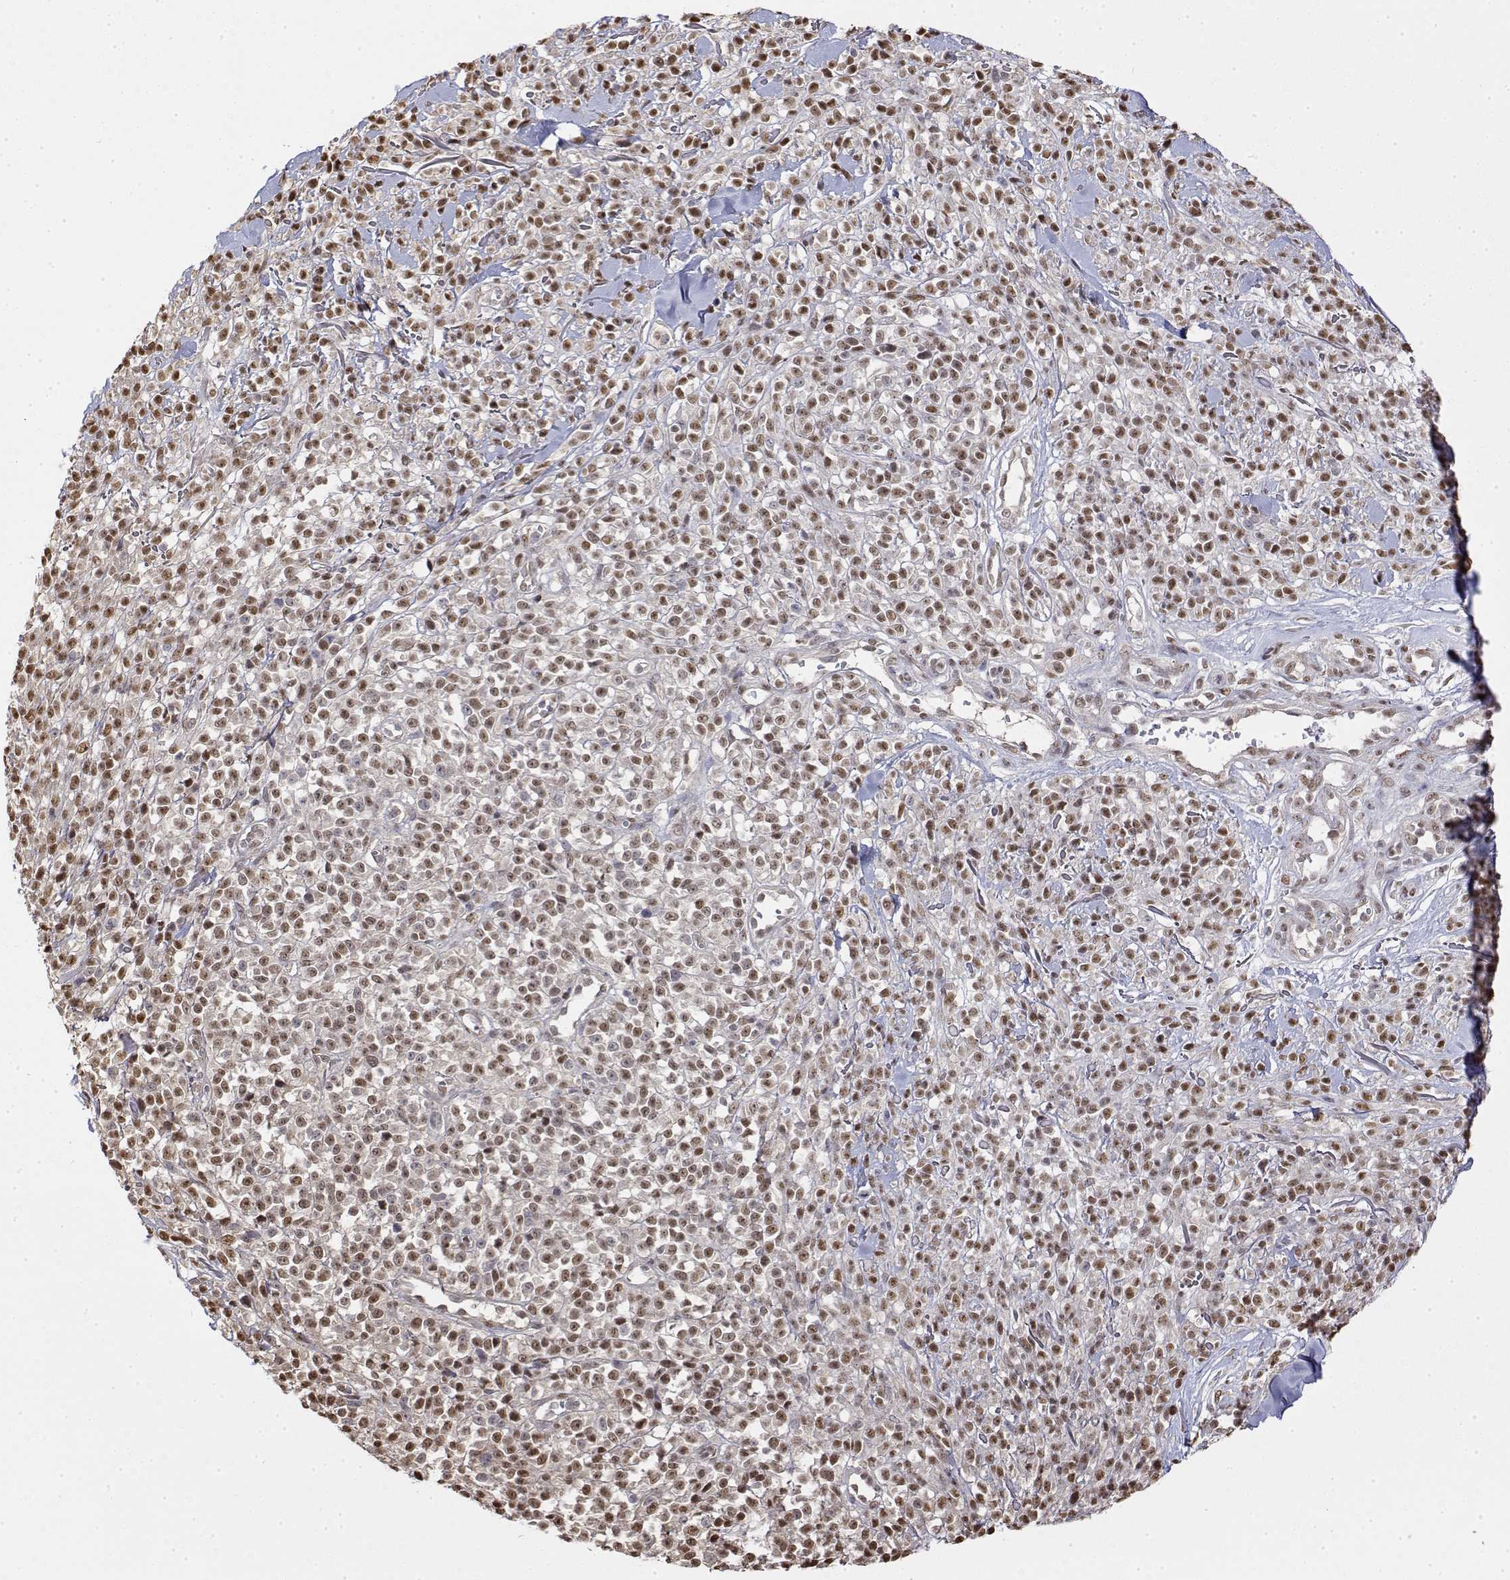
{"staining": {"intensity": "moderate", "quantity": ">75%", "location": "nuclear"}, "tissue": "melanoma", "cell_type": "Tumor cells", "image_type": "cancer", "snomed": [{"axis": "morphology", "description": "Malignant melanoma, NOS"}, {"axis": "topography", "description": "Skin"}, {"axis": "topography", "description": "Skin of trunk"}], "caption": "Protein expression analysis of malignant melanoma reveals moderate nuclear positivity in about >75% of tumor cells. (DAB IHC, brown staining for protein, blue staining for nuclei).", "gene": "TPI1", "patient": {"sex": "male", "age": 74}}